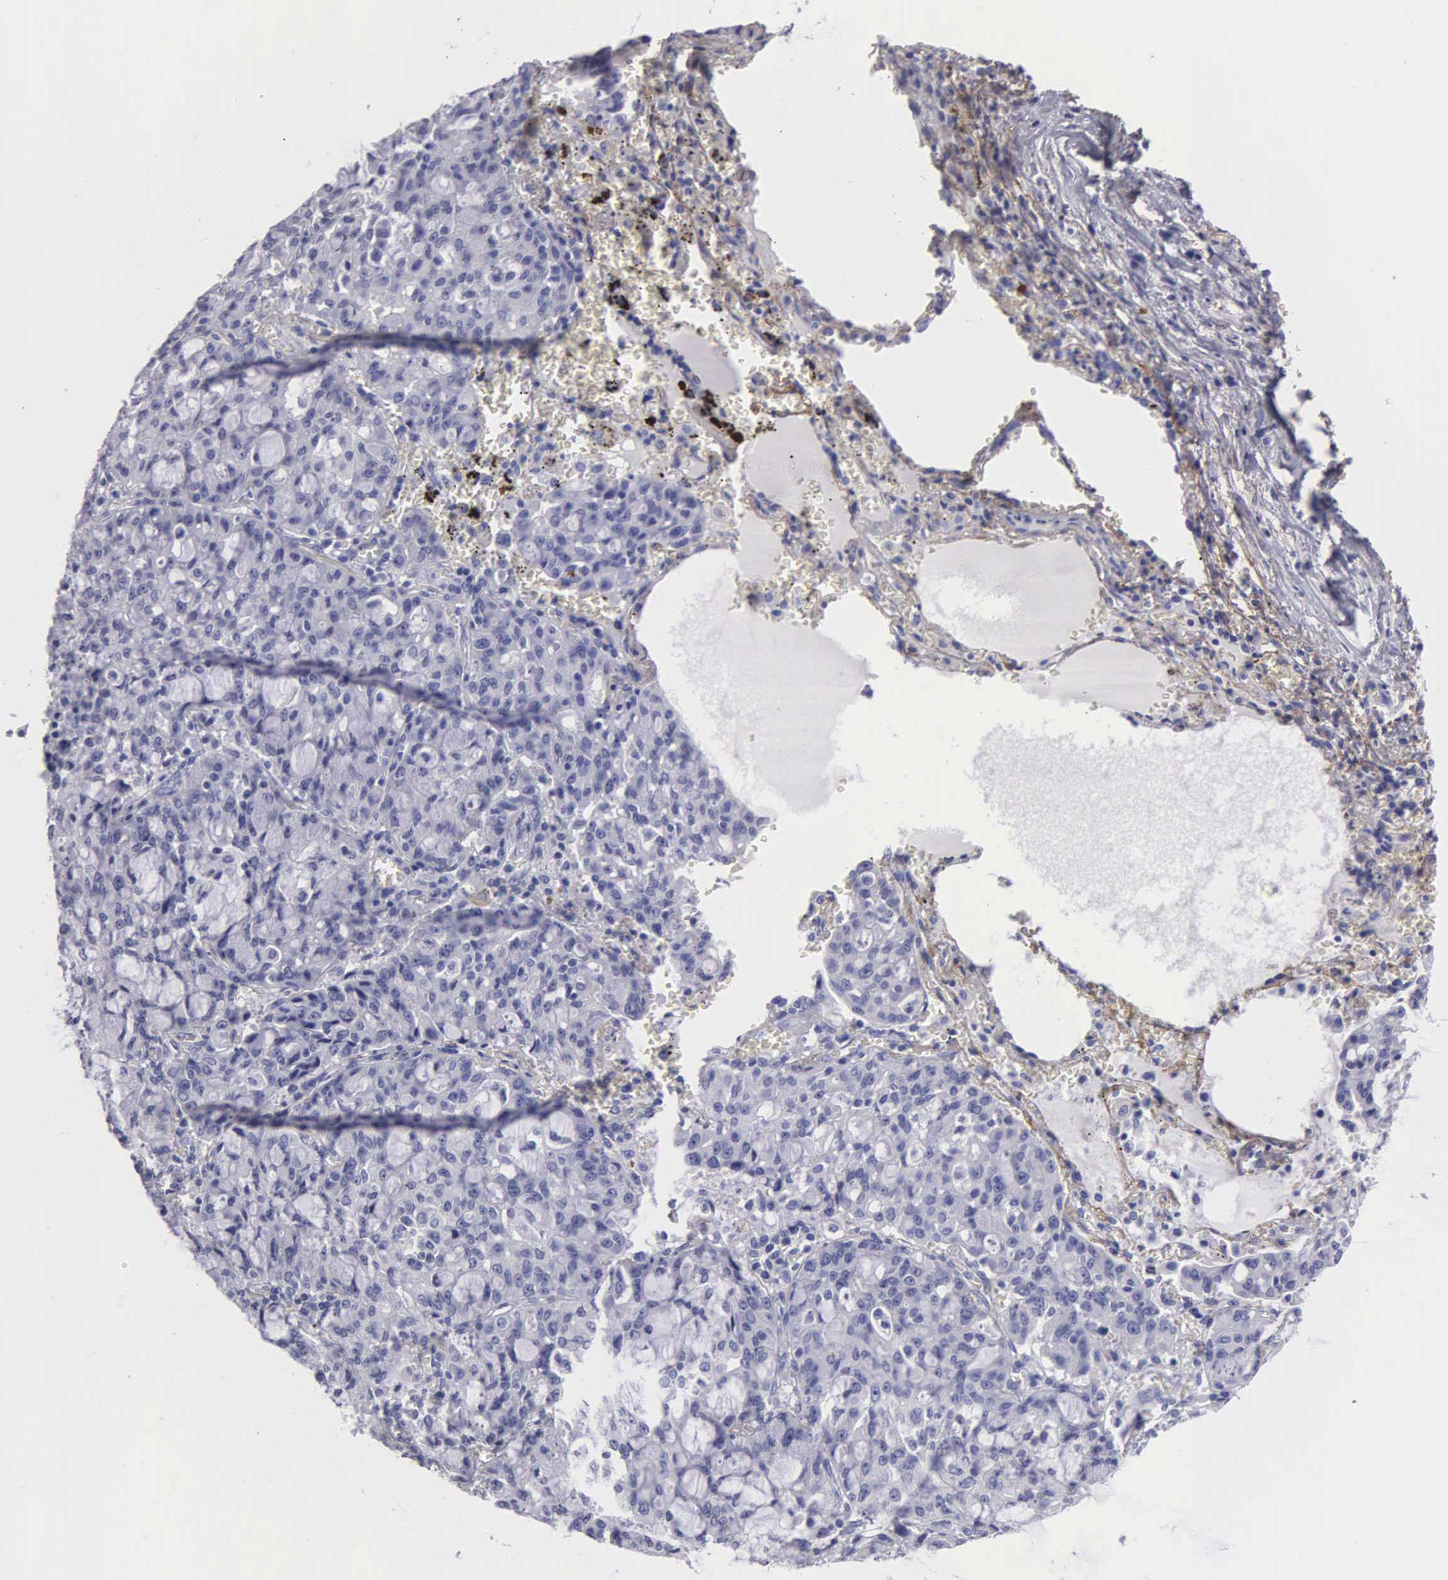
{"staining": {"intensity": "negative", "quantity": "none", "location": "none"}, "tissue": "lung cancer", "cell_type": "Tumor cells", "image_type": "cancer", "snomed": [{"axis": "morphology", "description": "Adenocarcinoma, NOS"}, {"axis": "topography", "description": "Lung"}], "caption": "Human lung adenocarcinoma stained for a protein using immunohistochemistry displays no positivity in tumor cells.", "gene": "FBLN5", "patient": {"sex": "female", "age": 44}}